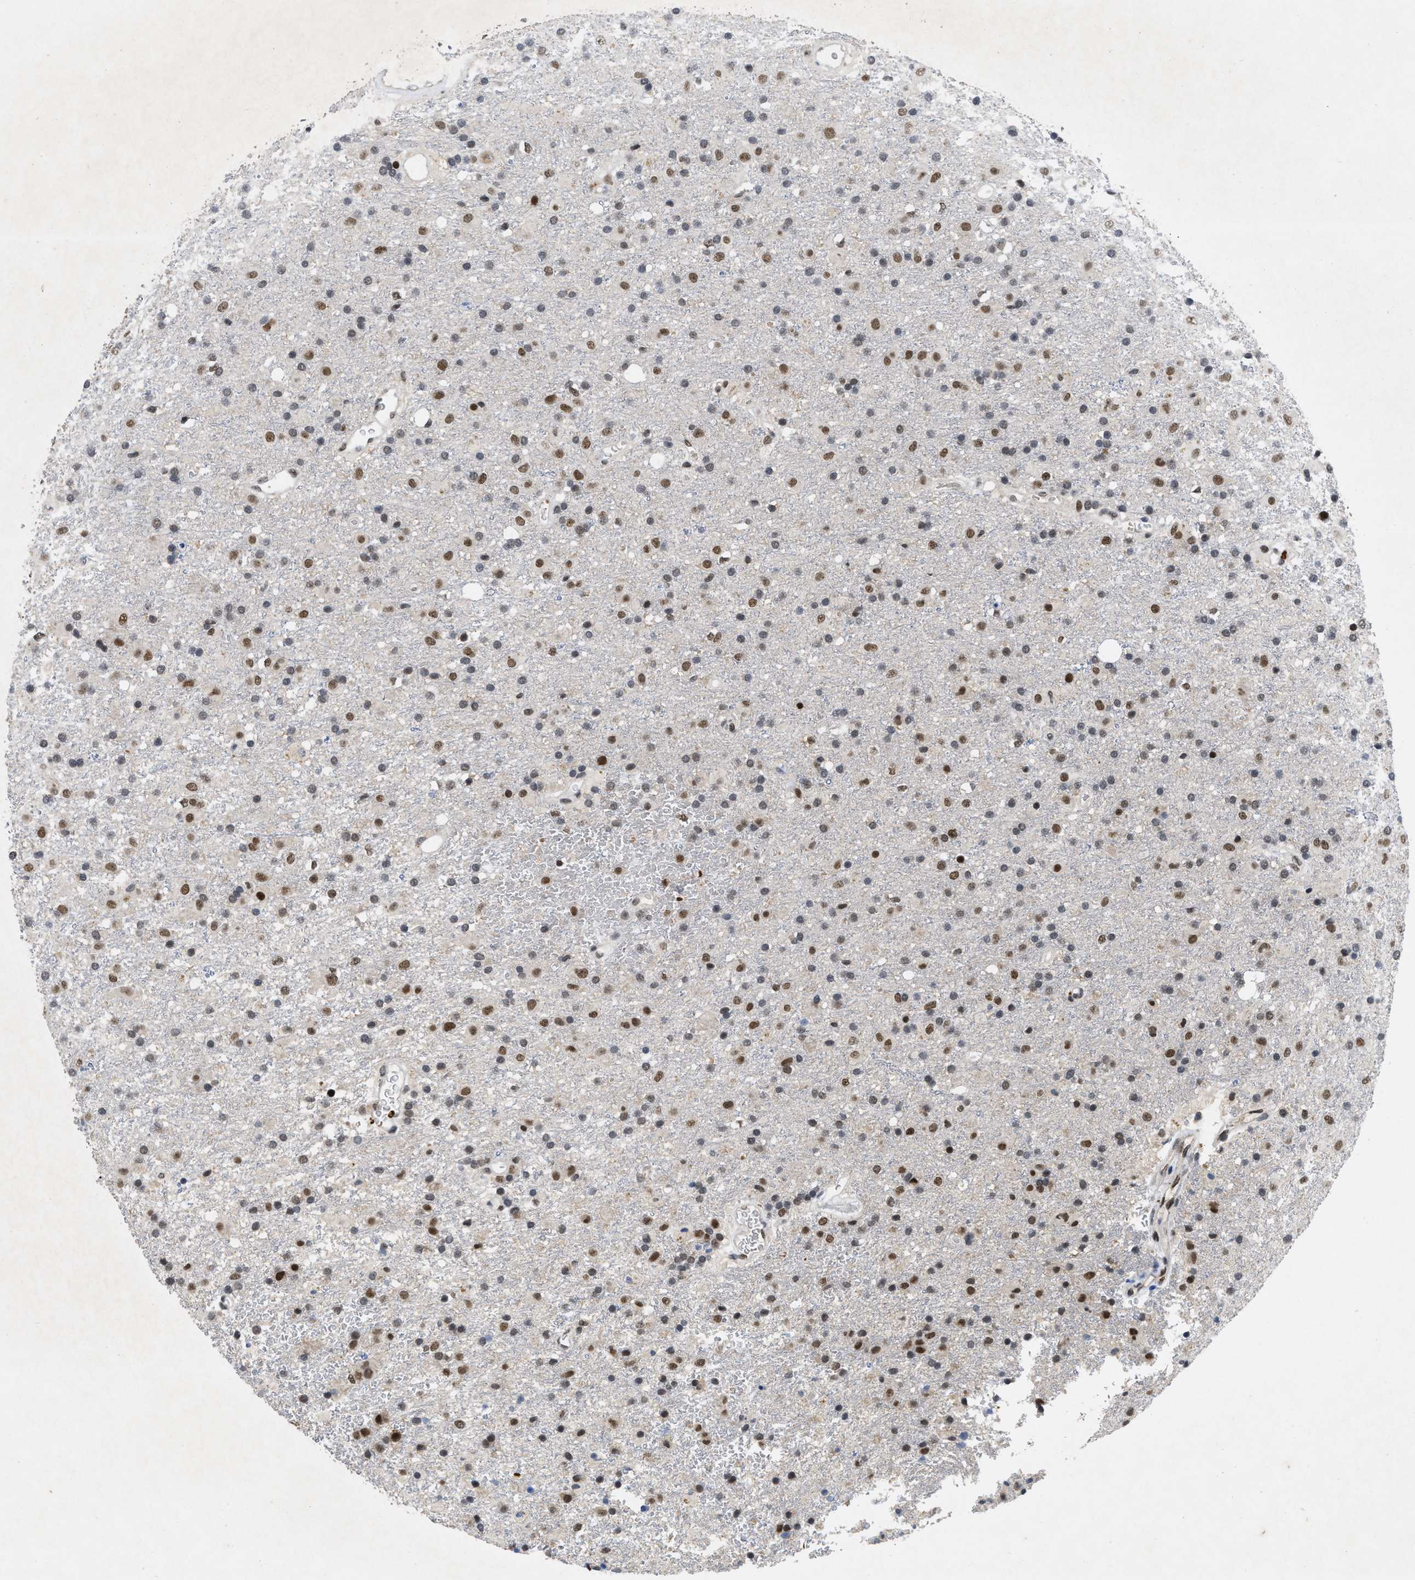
{"staining": {"intensity": "moderate", "quantity": ">75%", "location": "nuclear"}, "tissue": "glioma", "cell_type": "Tumor cells", "image_type": "cancer", "snomed": [{"axis": "morphology", "description": "Glioma, malignant, Low grade"}, {"axis": "topography", "description": "Brain"}], "caption": "Malignant low-grade glioma stained with IHC displays moderate nuclear expression in about >75% of tumor cells.", "gene": "ZNF346", "patient": {"sex": "male", "age": 65}}